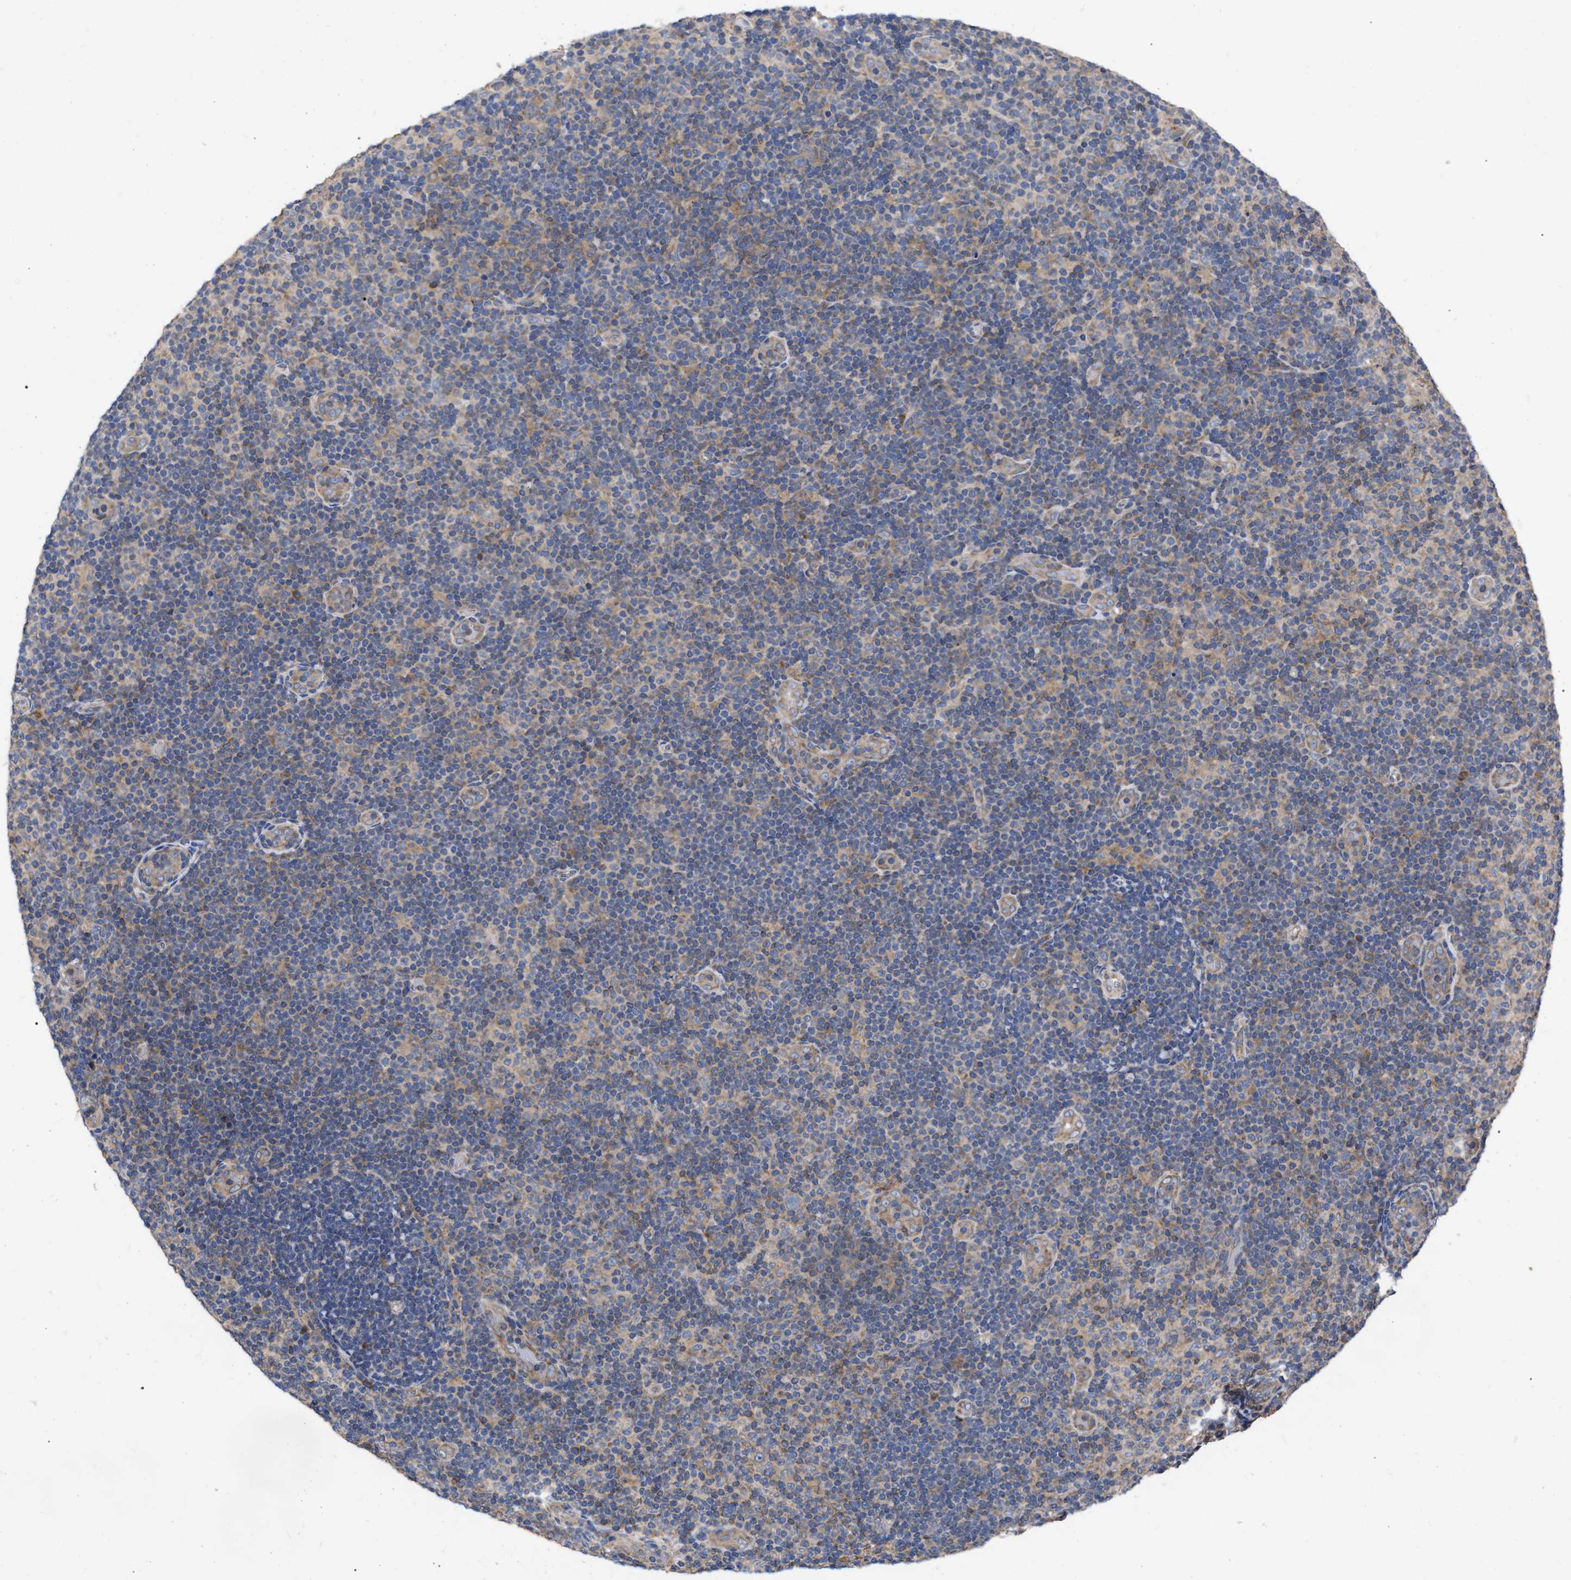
{"staining": {"intensity": "moderate", "quantity": "25%-75%", "location": "cytoplasmic/membranous"}, "tissue": "lymphoma", "cell_type": "Tumor cells", "image_type": "cancer", "snomed": [{"axis": "morphology", "description": "Malignant lymphoma, non-Hodgkin's type, Low grade"}, {"axis": "topography", "description": "Lymph node"}], "caption": "This image demonstrates IHC staining of malignant lymphoma, non-Hodgkin's type (low-grade), with medium moderate cytoplasmic/membranous staining in approximately 25%-75% of tumor cells.", "gene": "CDKN2C", "patient": {"sex": "male", "age": 83}}